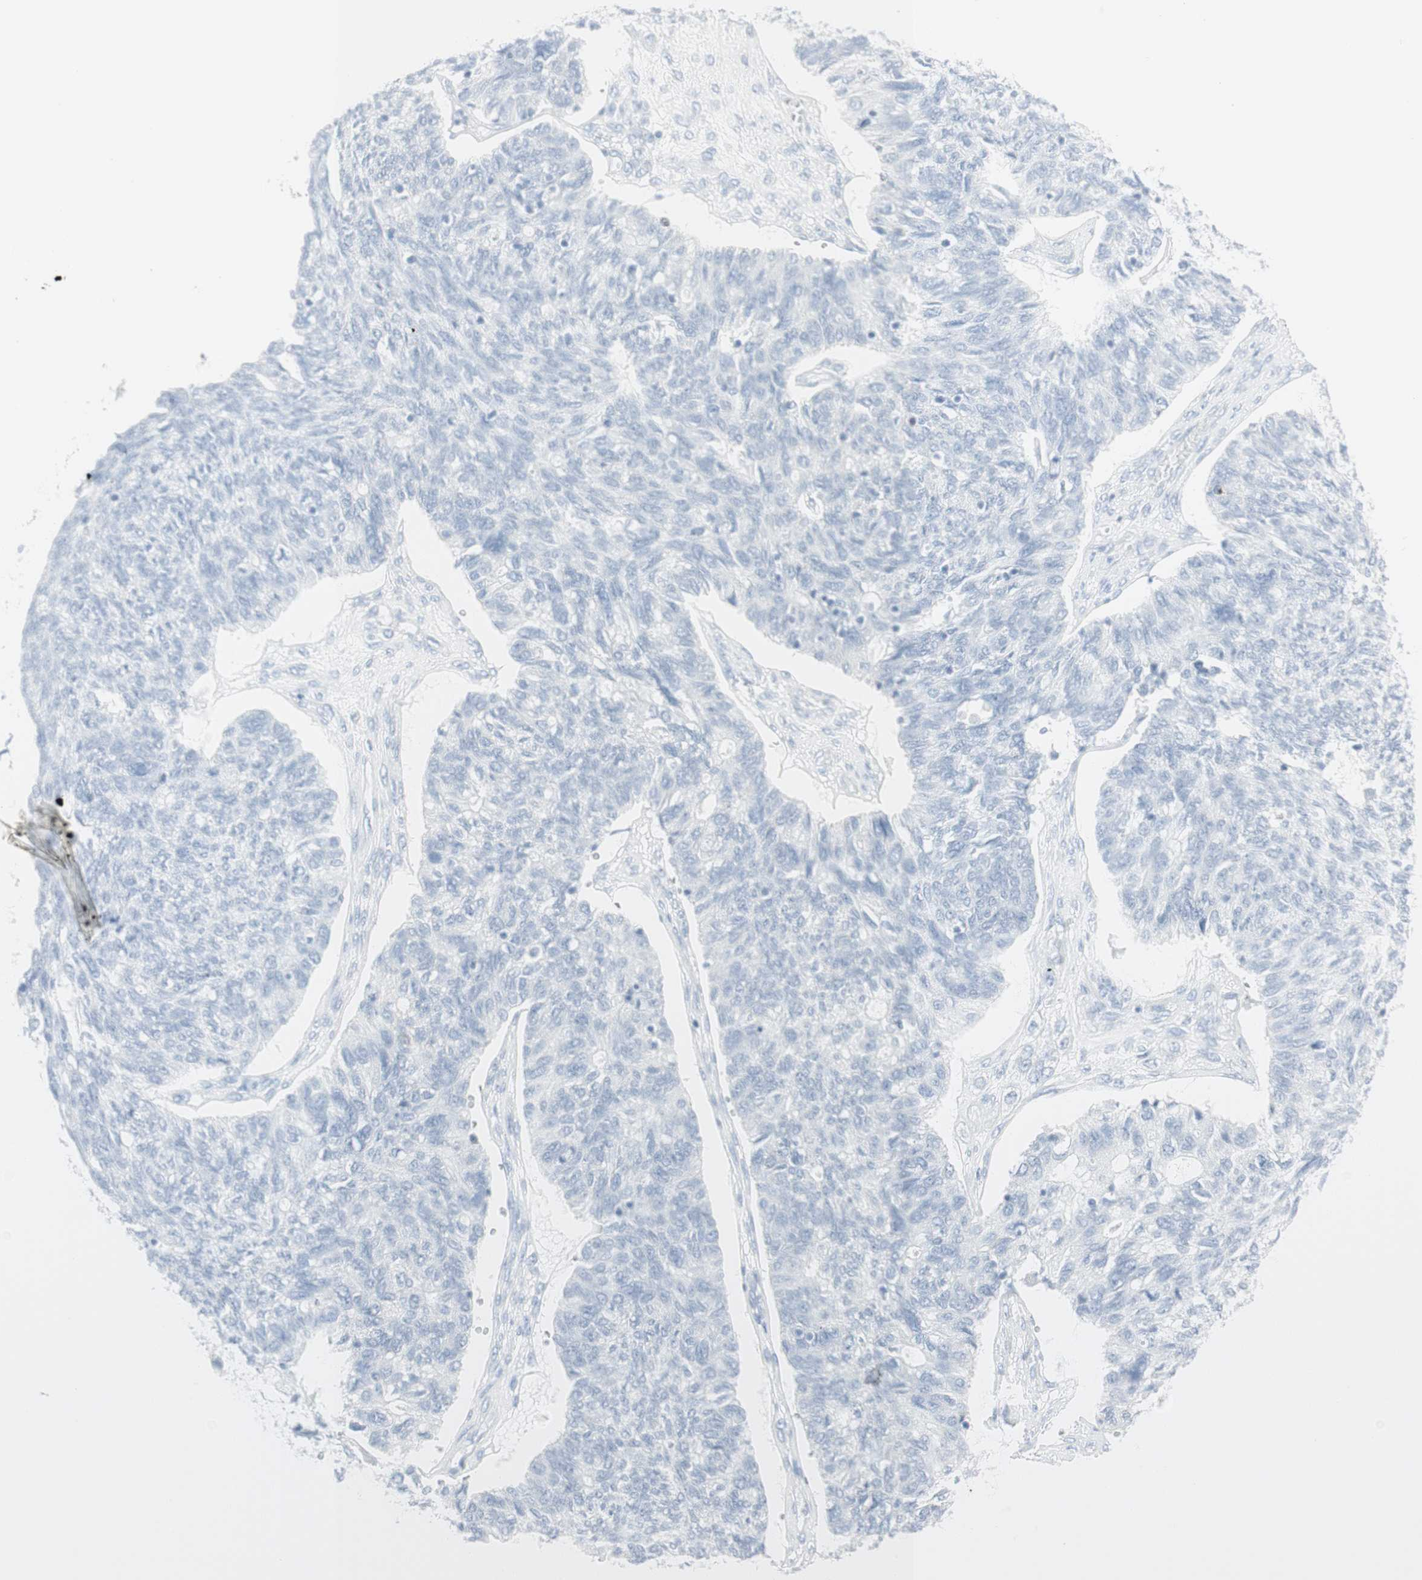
{"staining": {"intensity": "negative", "quantity": "none", "location": "none"}, "tissue": "ovarian cancer", "cell_type": "Tumor cells", "image_type": "cancer", "snomed": [{"axis": "morphology", "description": "Cystadenocarcinoma, serous, NOS"}, {"axis": "topography", "description": "Ovary"}], "caption": "The micrograph reveals no significant positivity in tumor cells of ovarian cancer (serous cystadenocarcinoma).", "gene": "NAPSA", "patient": {"sex": "female", "age": 79}}